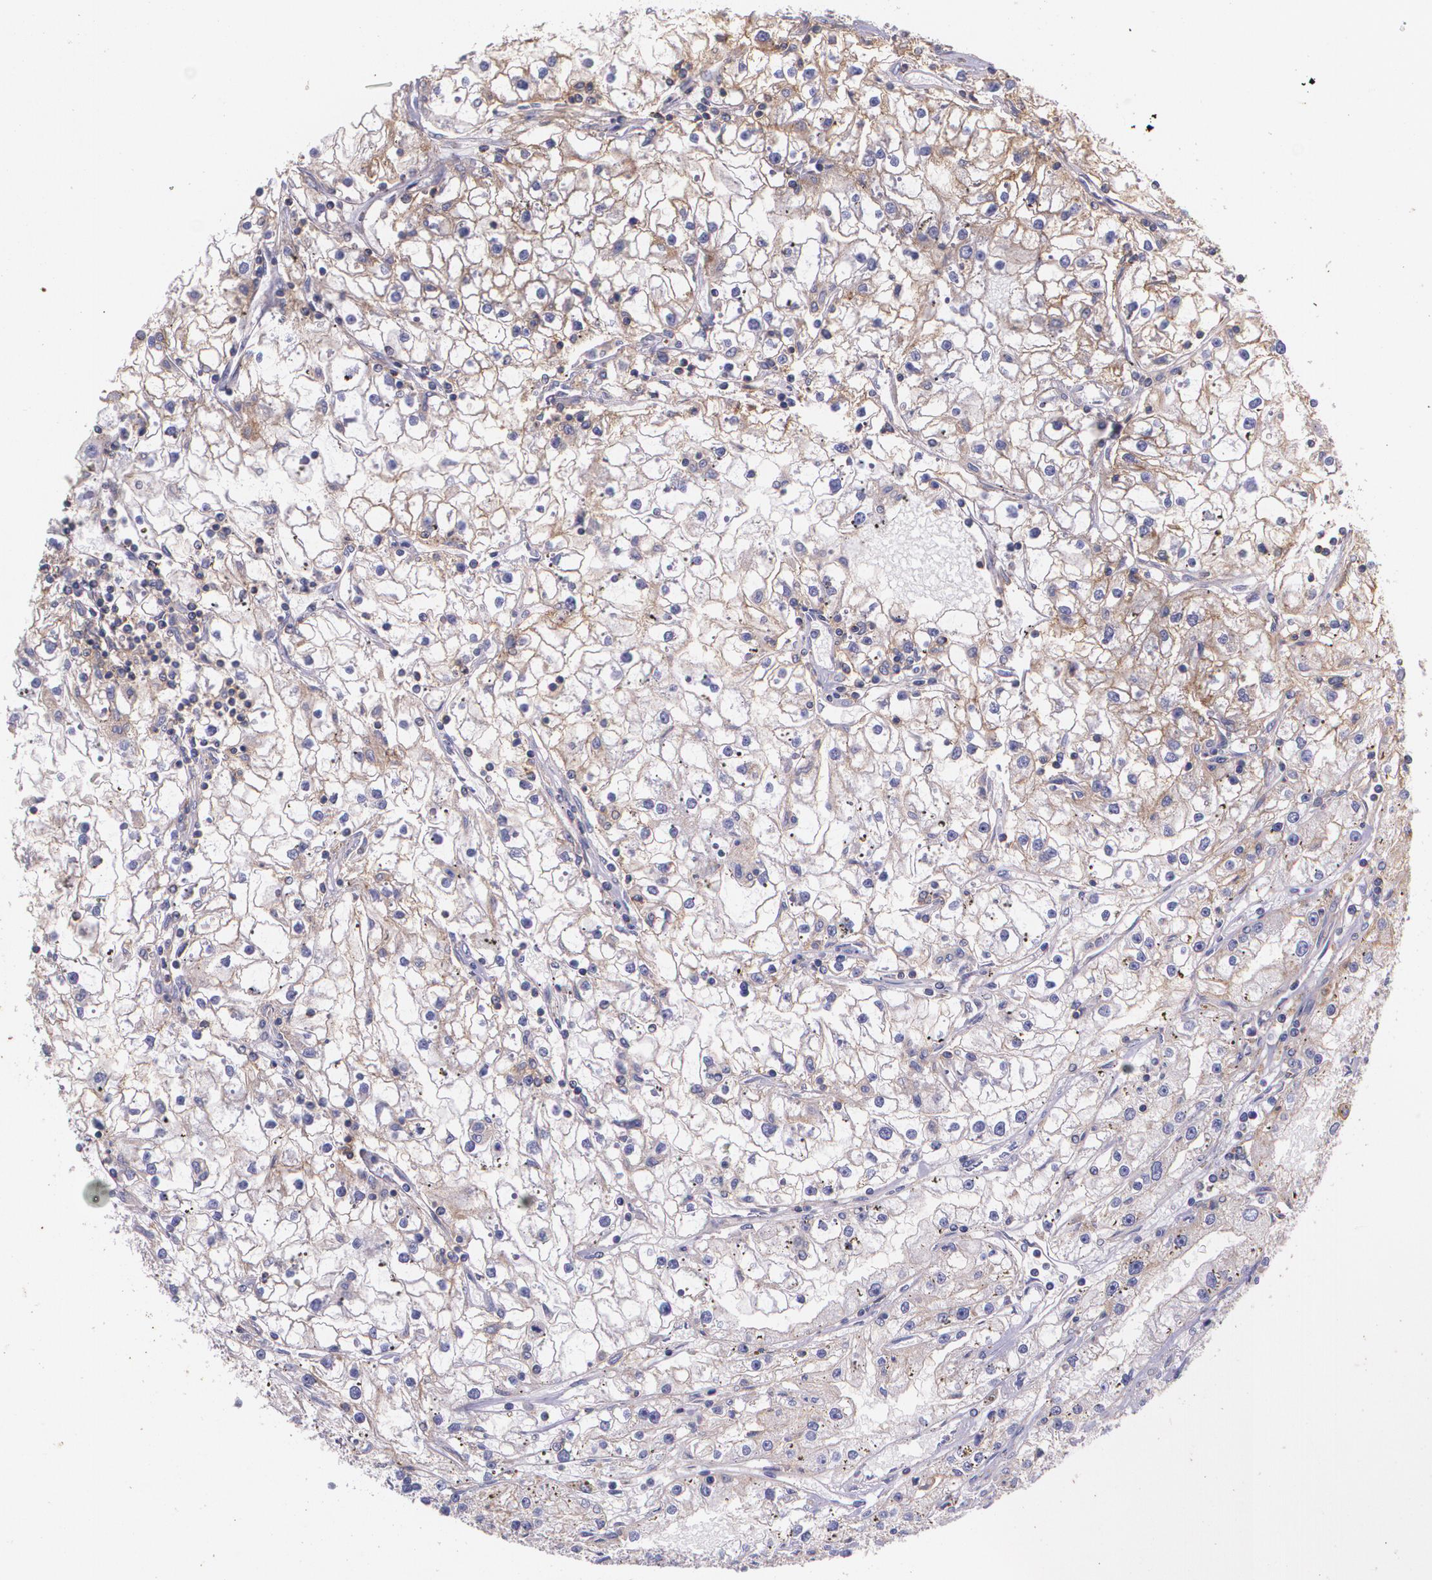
{"staining": {"intensity": "weak", "quantity": "25%-75%", "location": "cytoplasmic/membranous"}, "tissue": "renal cancer", "cell_type": "Tumor cells", "image_type": "cancer", "snomed": [{"axis": "morphology", "description": "Adenocarcinoma, NOS"}, {"axis": "topography", "description": "Kidney"}], "caption": "Human renal cancer stained with a protein marker demonstrates weak staining in tumor cells.", "gene": "B2M", "patient": {"sex": "male", "age": 56}}